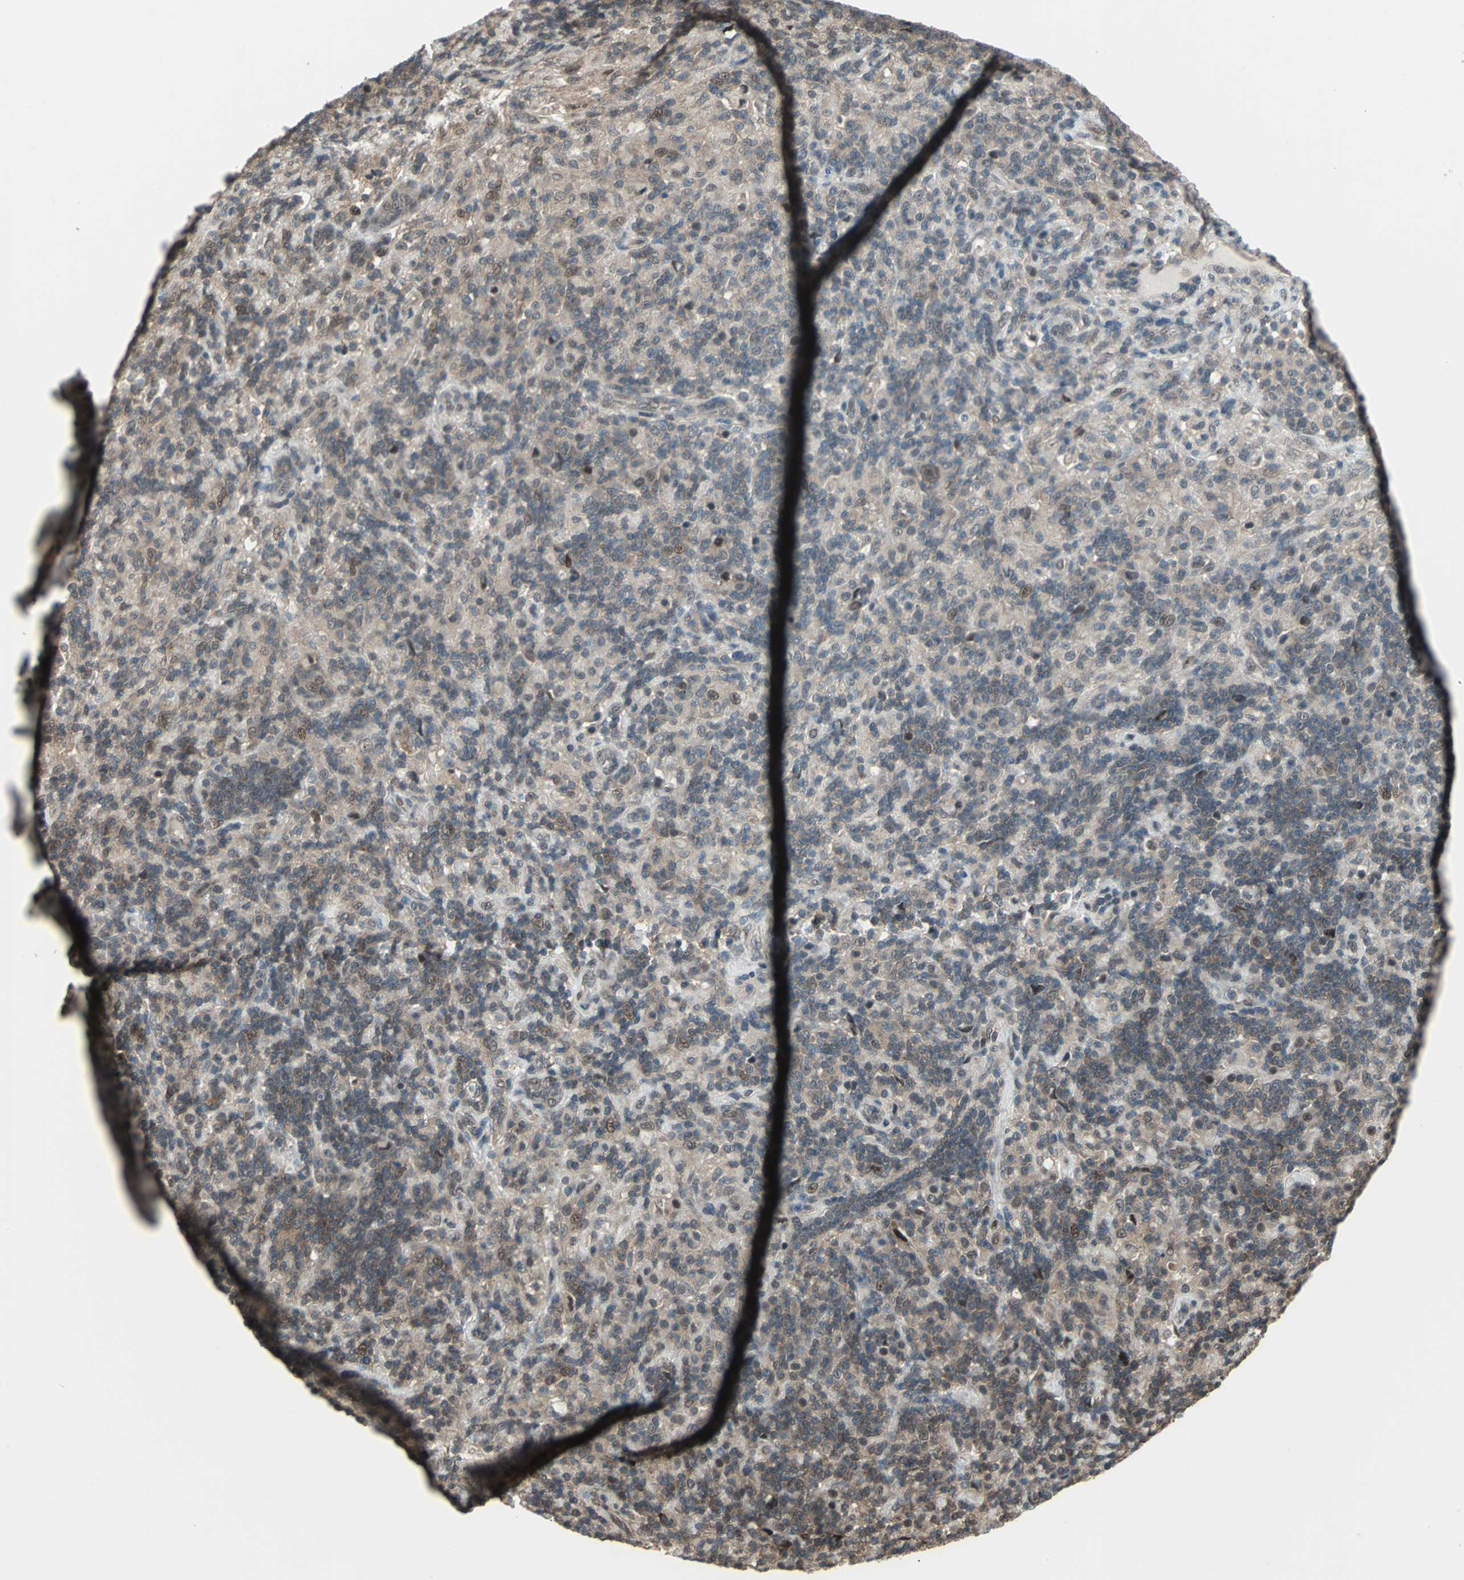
{"staining": {"intensity": "weak", "quantity": "25%-75%", "location": "cytoplasmic/membranous,nuclear"}, "tissue": "lymphoma", "cell_type": "Tumor cells", "image_type": "cancer", "snomed": [{"axis": "morphology", "description": "Hodgkin's disease, NOS"}, {"axis": "topography", "description": "Lymph node"}], "caption": "A micrograph of human Hodgkin's disease stained for a protein exhibits weak cytoplasmic/membranous and nuclear brown staining in tumor cells.", "gene": "COPS5", "patient": {"sex": "male", "age": 70}}